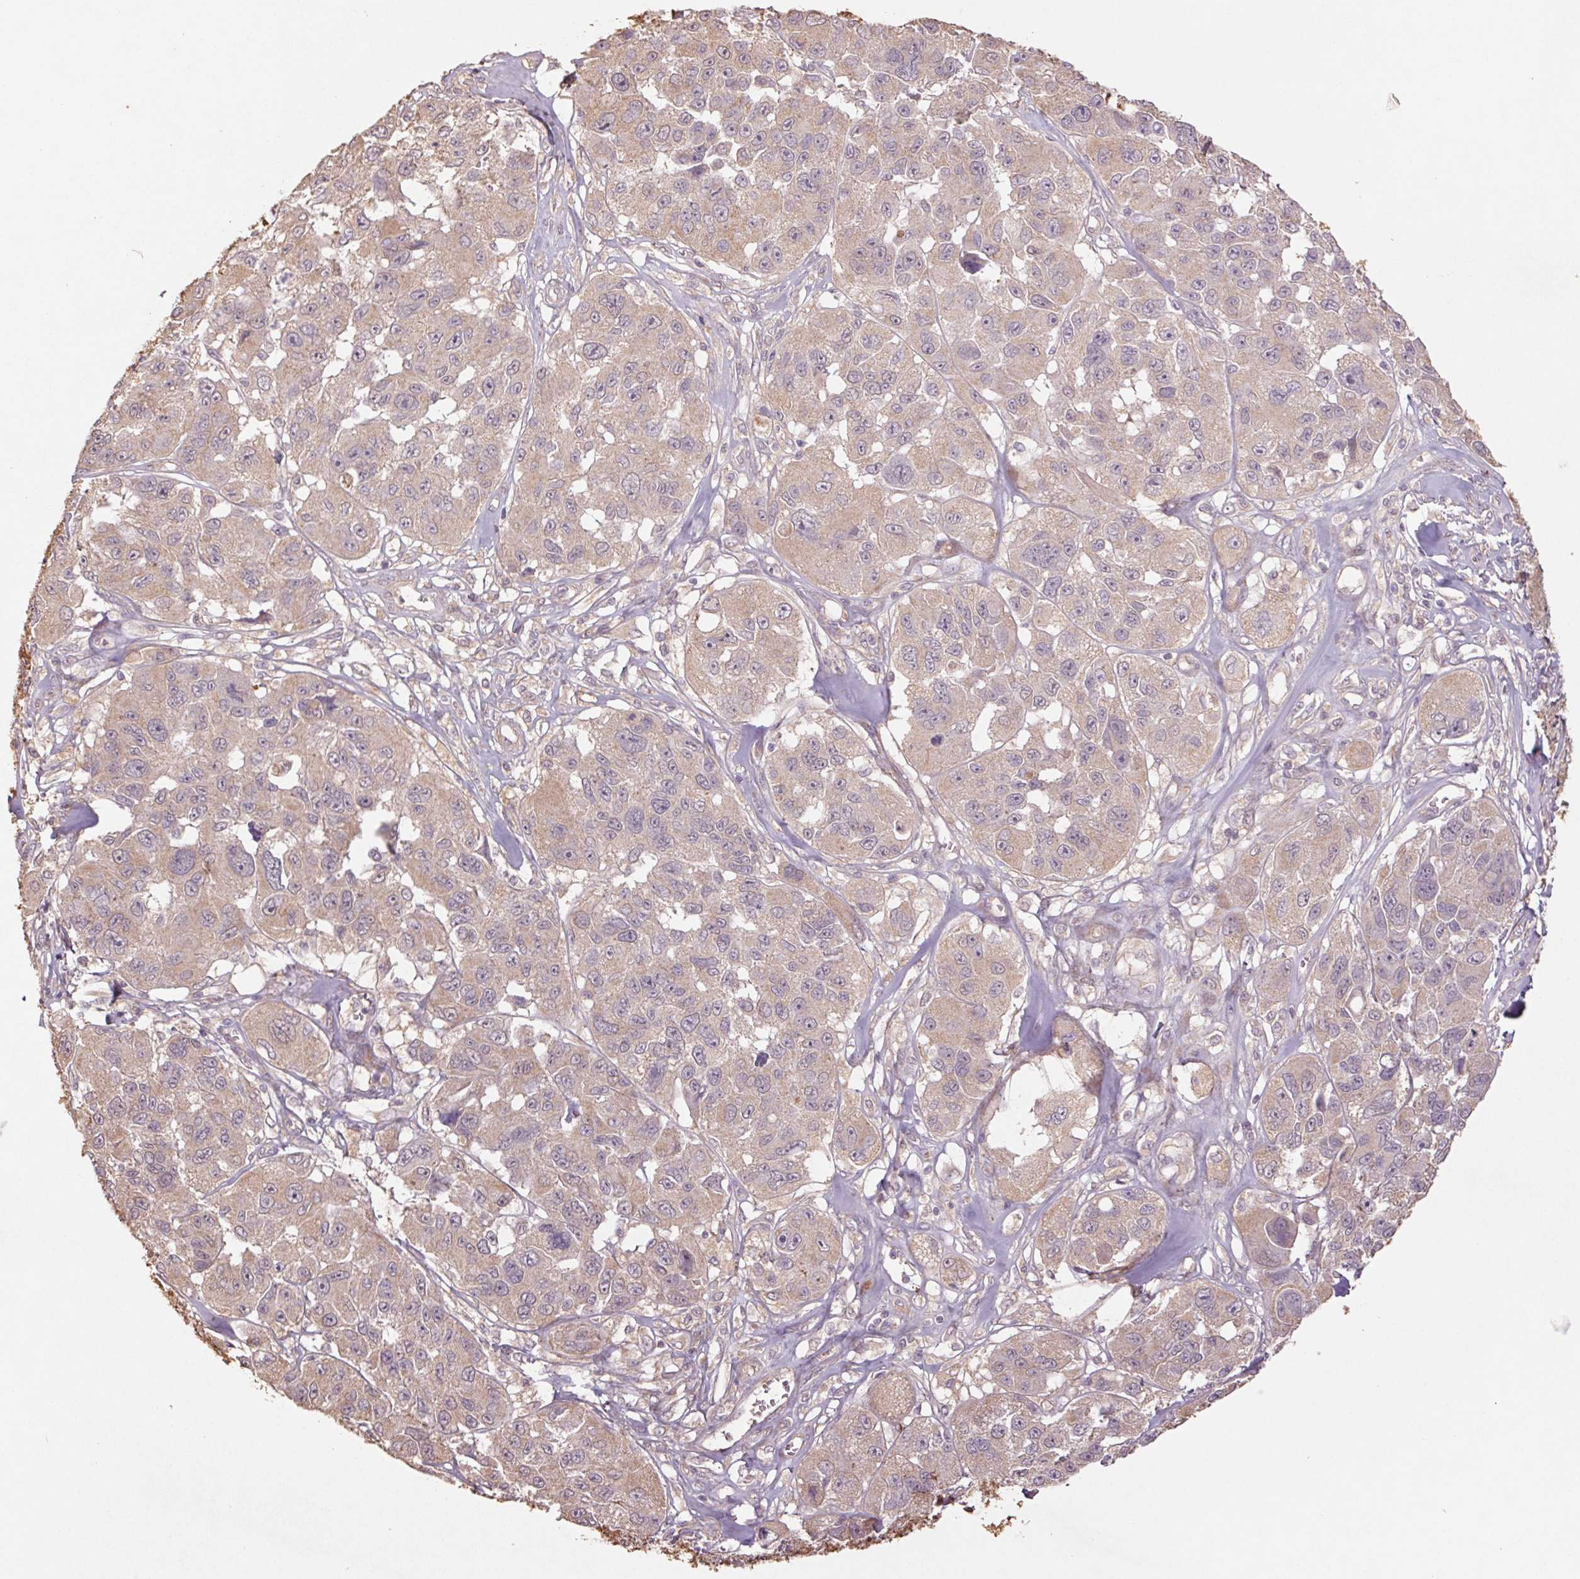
{"staining": {"intensity": "moderate", "quantity": ">75%", "location": "cytoplasmic/membranous"}, "tissue": "melanoma", "cell_type": "Tumor cells", "image_type": "cancer", "snomed": [{"axis": "morphology", "description": "Malignant melanoma, NOS"}, {"axis": "topography", "description": "Skin"}], "caption": "Immunohistochemistry (DAB (3,3'-diaminobenzidine)) staining of human malignant melanoma demonstrates moderate cytoplasmic/membranous protein positivity in about >75% of tumor cells.", "gene": "GRM2", "patient": {"sex": "female", "age": 66}}